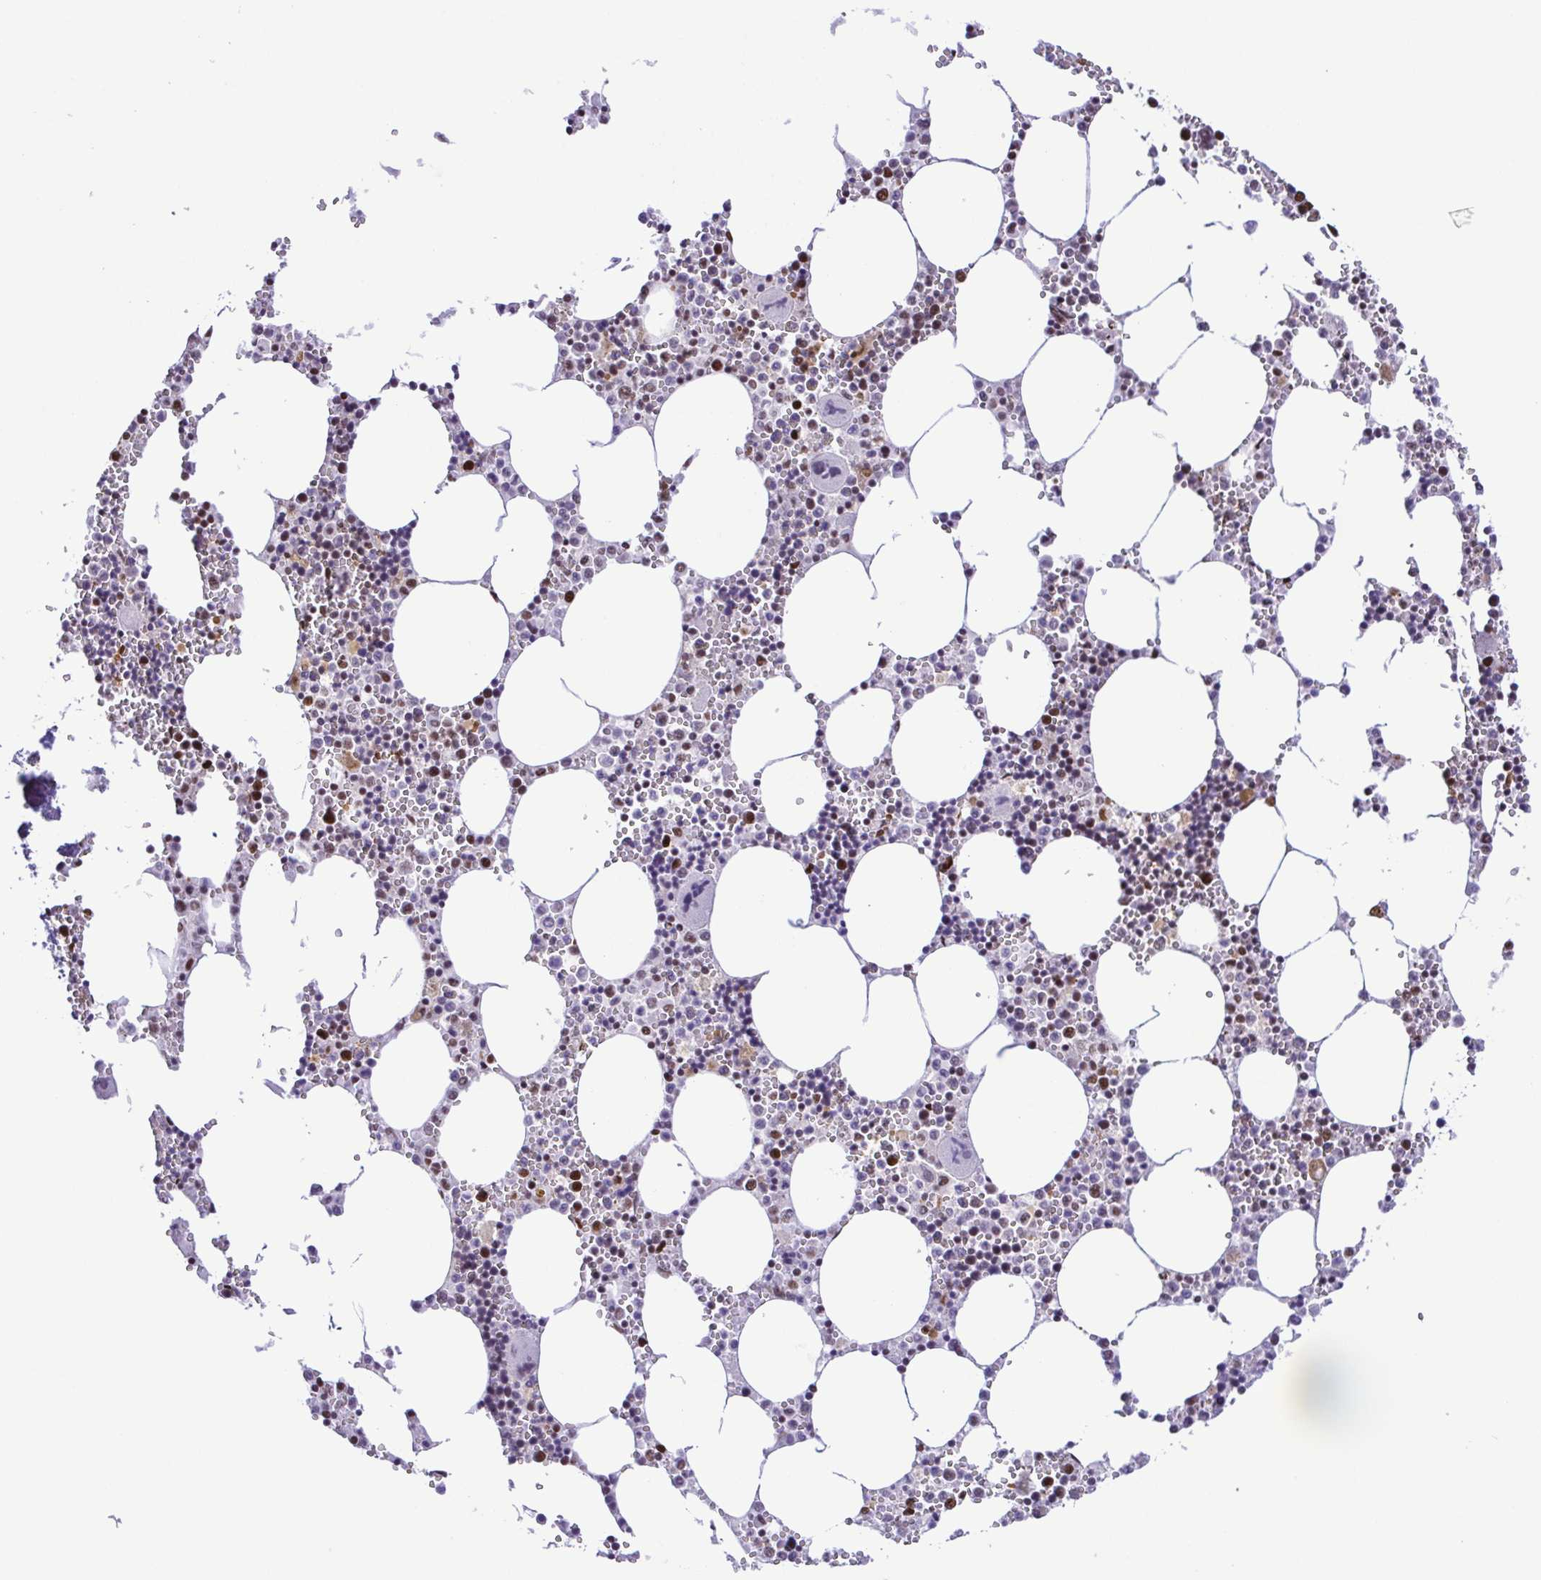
{"staining": {"intensity": "strong", "quantity": "25%-75%", "location": "nuclear"}, "tissue": "bone marrow", "cell_type": "Hematopoietic cells", "image_type": "normal", "snomed": [{"axis": "morphology", "description": "Normal tissue, NOS"}, {"axis": "topography", "description": "Bone marrow"}], "caption": "Bone marrow stained with DAB IHC reveals high levels of strong nuclear positivity in approximately 25%-75% of hematopoietic cells. (IHC, brightfield microscopy, high magnification).", "gene": "TRIM28", "patient": {"sex": "male", "age": 54}}